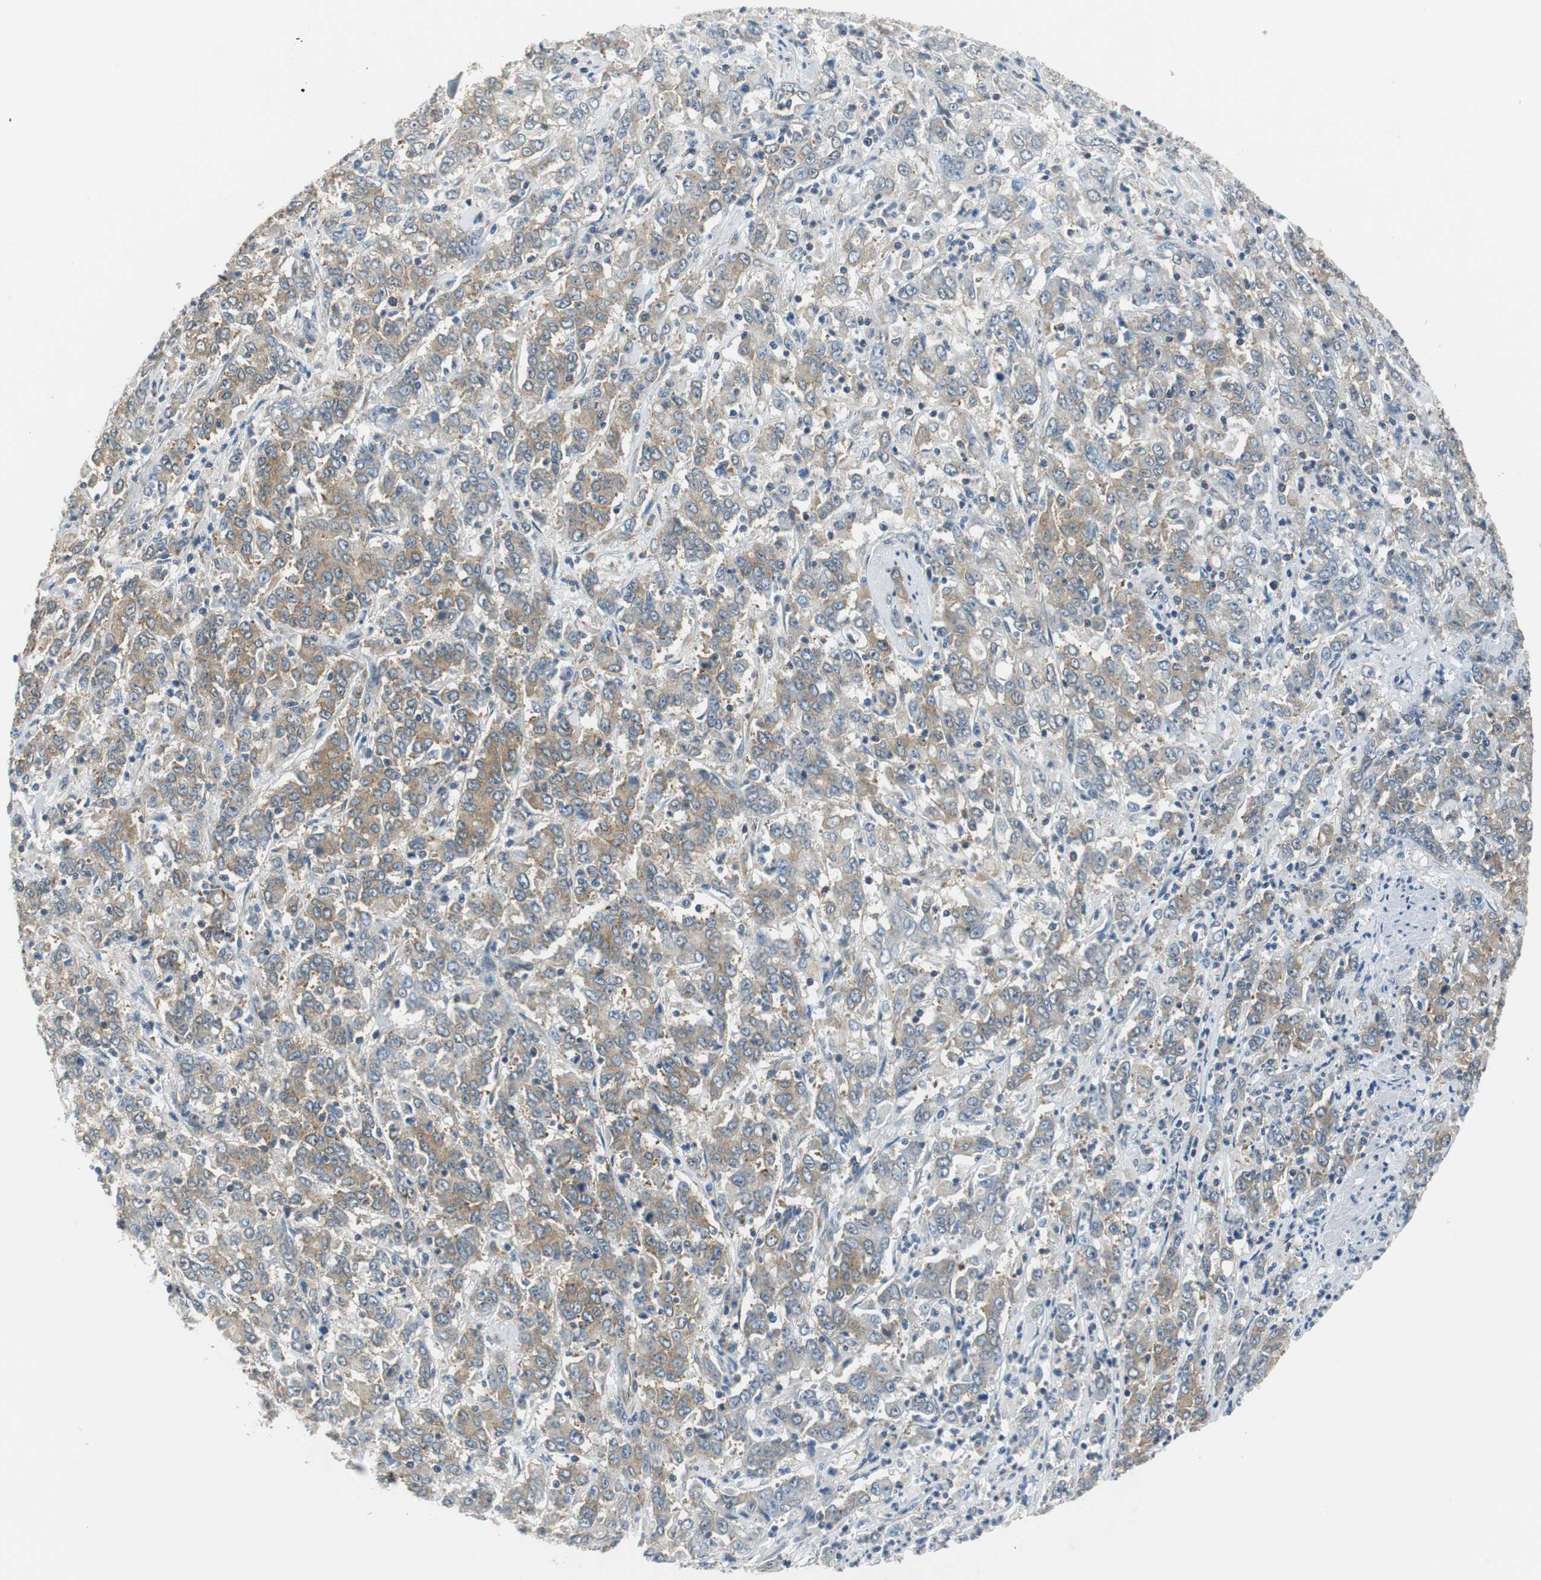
{"staining": {"intensity": "moderate", "quantity": ">75%", "location": "cytoplasmic/membranous"}, "tissue": "stomach cancer", "cell_type": "Tumor cells", "image_type": "cancer", "snomed": [{"axis": "morphology", "description": "Adenocarcinoma, NOS"}, {"axis": "topography", "description": "Stomach, lower"}], "caption": "A brown stain labels moderate cytoplasmic/membranous staining of a protein in human stomach adenocarcinoma tumor cells. Immunohistochemistry stains the protein of interest in brown and the nuclei are stained blue.", "gene": "CNOT3", "patient": {"sex": "female", "age": 71}}